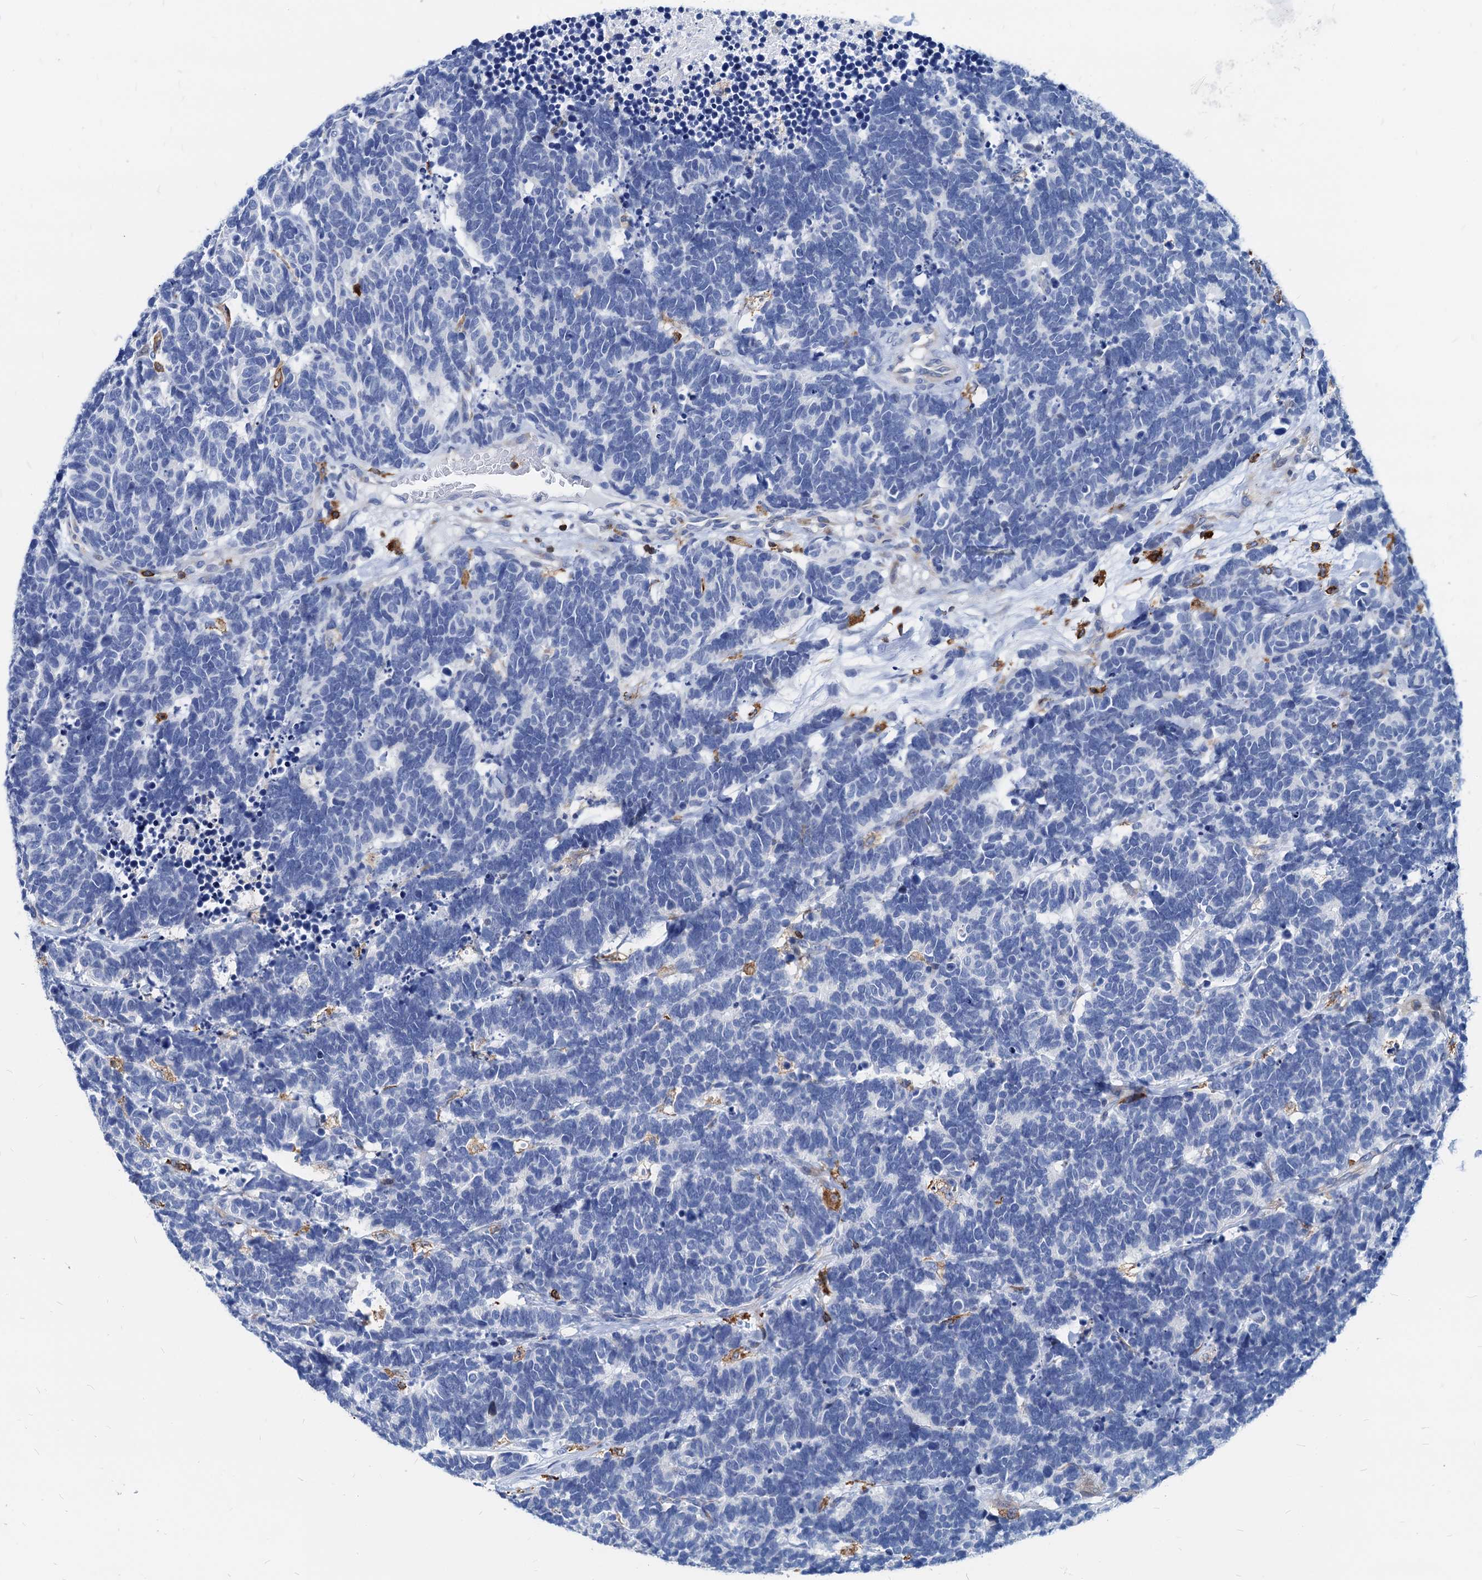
{"staining": {"intensity": "negative", "quantity": "none", "location": "none"}, "tissue": "carcinoid", "cell_type": "Tumor cells", "image_type": "cancer", "snomed": [{"axis": "morphology", "description": "Carcinoma, NOS"}, {"axis": "morphology", "description": "Carcinoid, malignant, NOS"}, {"axis": "topography", "description": "Urinary bladder"}], "caption": "This is an IHC image of human carcinoma. There is no positivity in tumor cells.", "gene": "LCP2", "patient": {"sex": "male", "age": 57}}